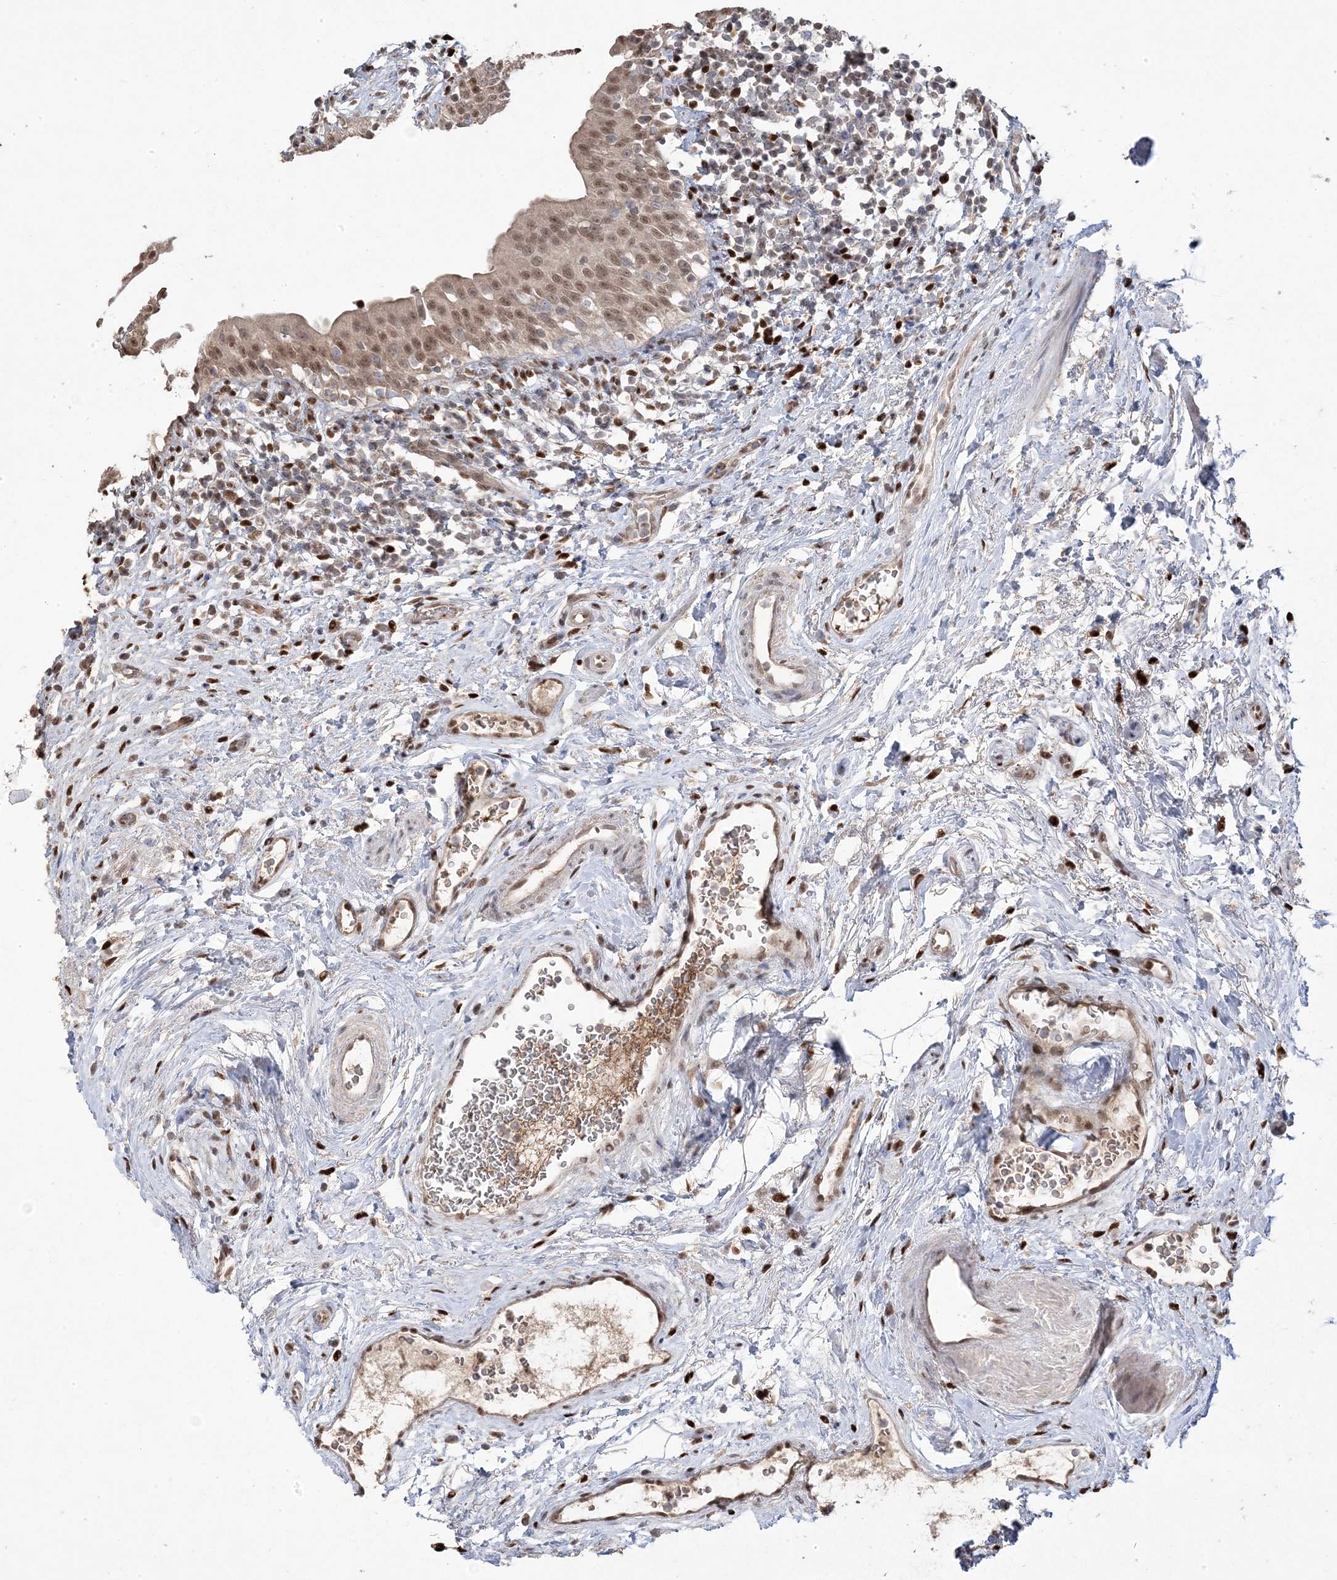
{"staining": {"intensity": "moderate", "quantity": ">75%", "location": "nuclear"}, "tissue": "urinary bladder", "cell_type": "Urothelial cells", "image_type": "normal", "snomed": [{"axis": "morphology", "description": "Normal tissue, NOS"}, {"axis": "topography", "description": "Urinary bladder"}], "caption": "Approximately >75% of urothelial cells in unremarkable human urinary bladder demonstrate moderate nuclear protein positivity as visualized by brown immunohistochemical staining.", "gene": "PPOX", "patient": {"sex": "male", "age": 83}}